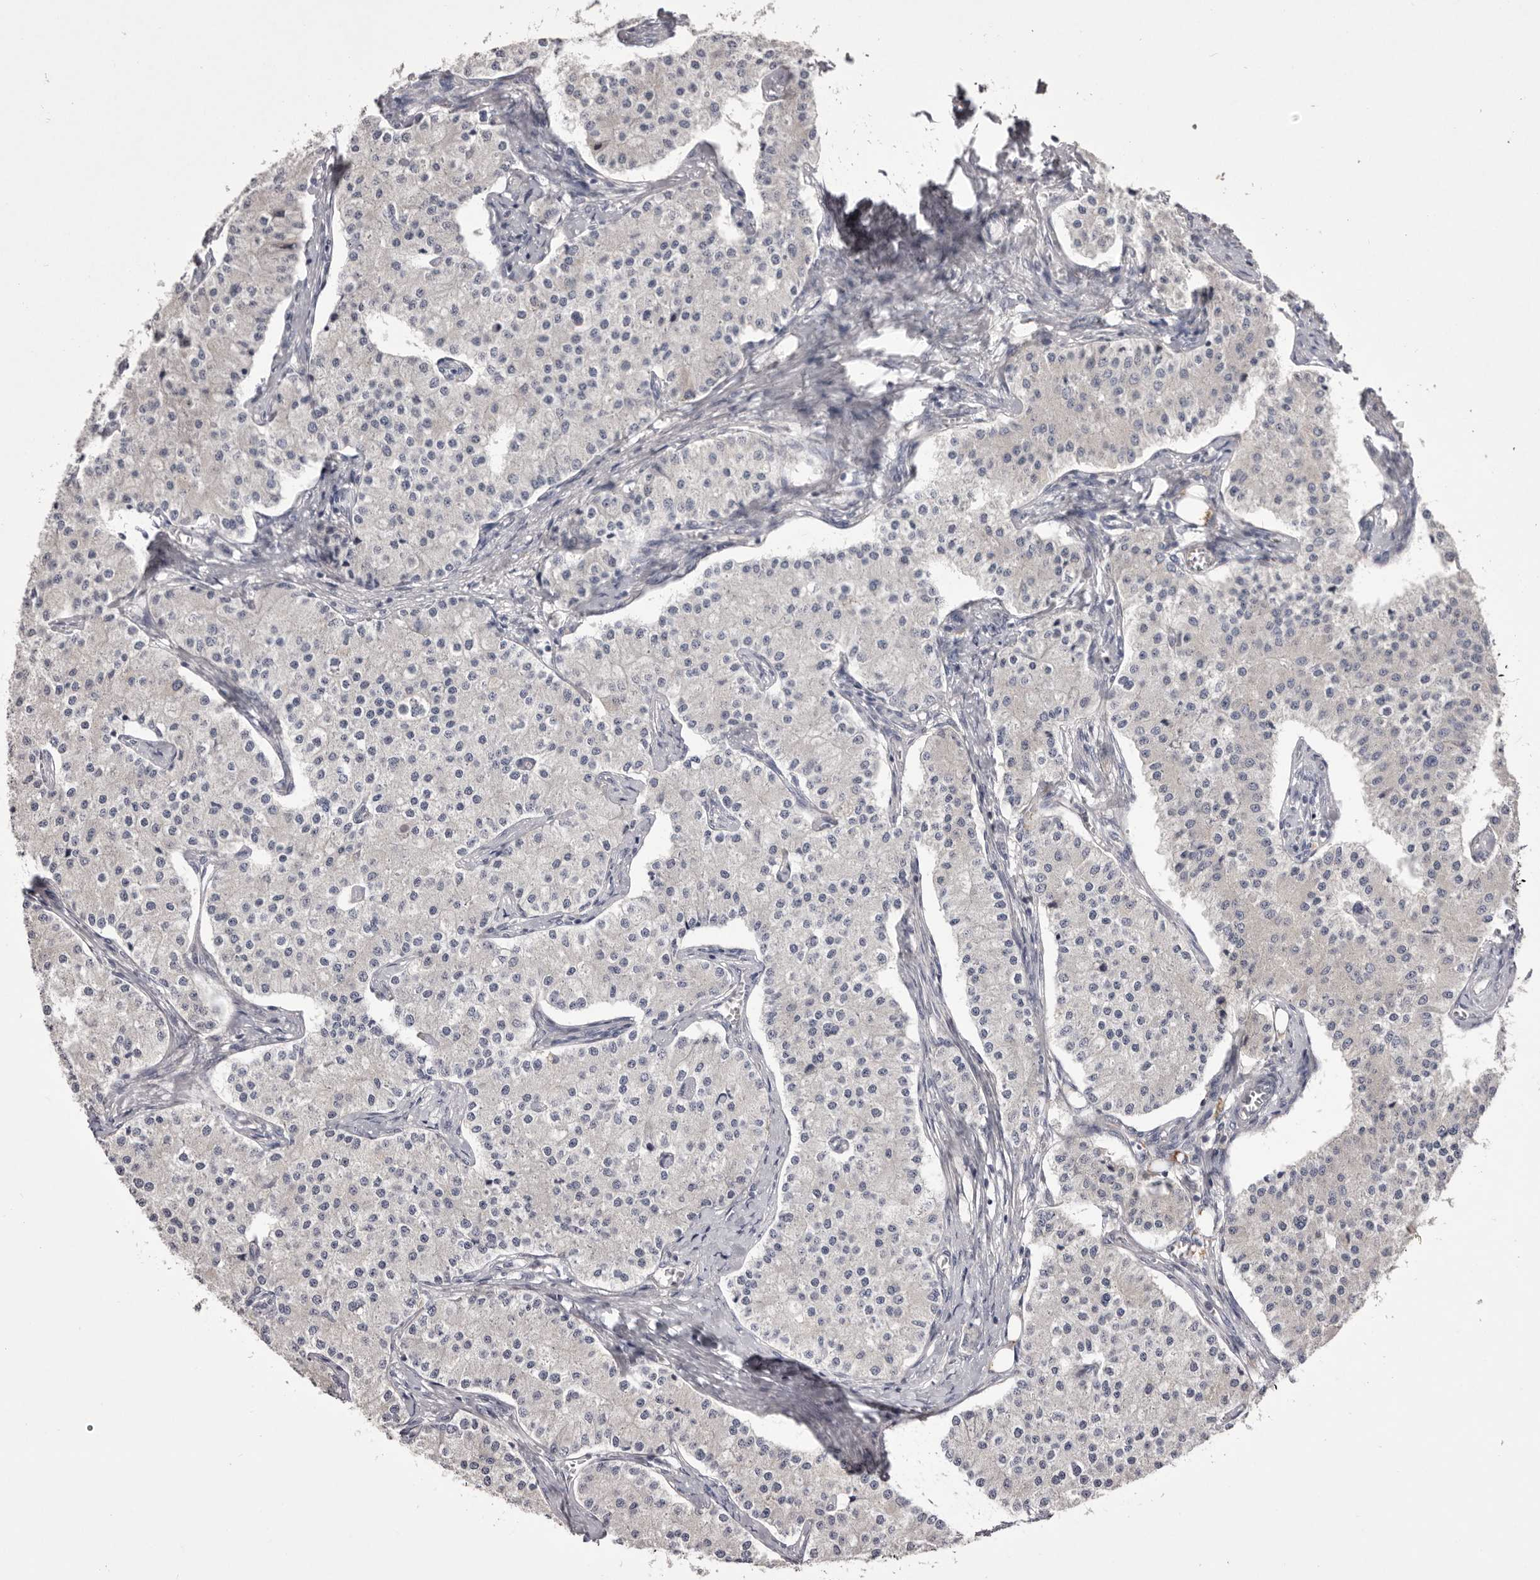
{"staining": {"intensity": "negative", "quantity": "none", "location": "none"}, "tissue": "carcinoid", "cell_type": "Tumor cells", "image_type": "cancer", "snomed": [{"axis": "morphology", "description": "Carcinoid, malignant, NOS"}, {"axis": "topography", "description": "Colon"}], "caption": "DAB (3,3'-diaminobenzidine) immunohistochemical staining of carcinoid displays no significant staining in tumor cells.", "gene": "PNRC1", "patient": {"sex": "female", "age": 52}}